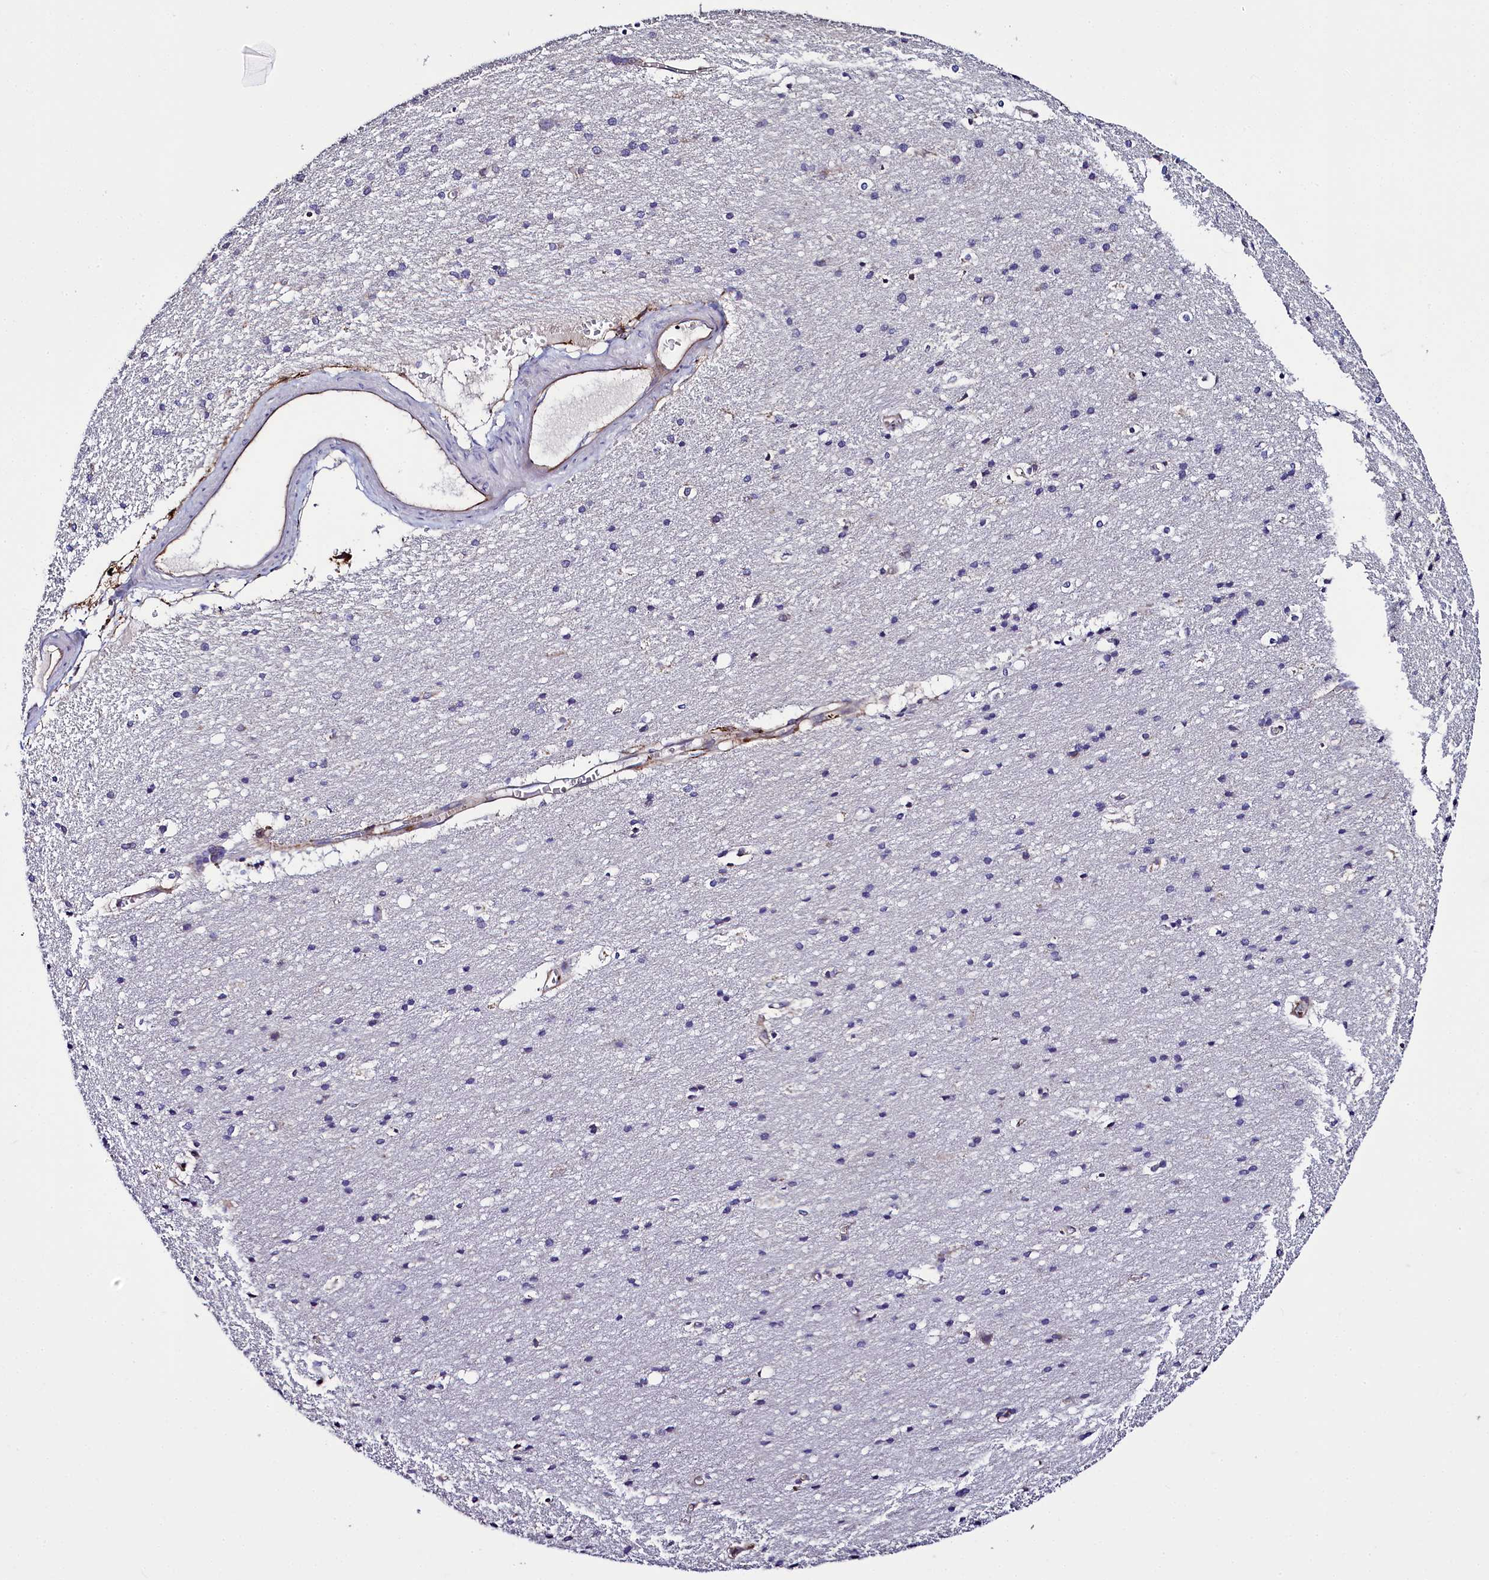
{"staining": {"intensity": "moderate", "quantity": "<25%", "location": "cytoplasmic/membranous"}, "tissue": "cerebral cortex", "cell_type": "Endothelial cells", "image_type": "normal", "snomed": [{"axis": "morphology", "description": "Normal tissue, NOS"}, {"axis": "topography", "description": "Cerebral cortex"}], "caption": "The micrograph exhibits immunohistochemical staining of normal cerebral cortex. There is moderate cytoplasmic/membranous expression is appreciated in approximately <25% of endothelial cells.", "gene": "MRC2", "patient": {"sex": "male", "age": 54}}